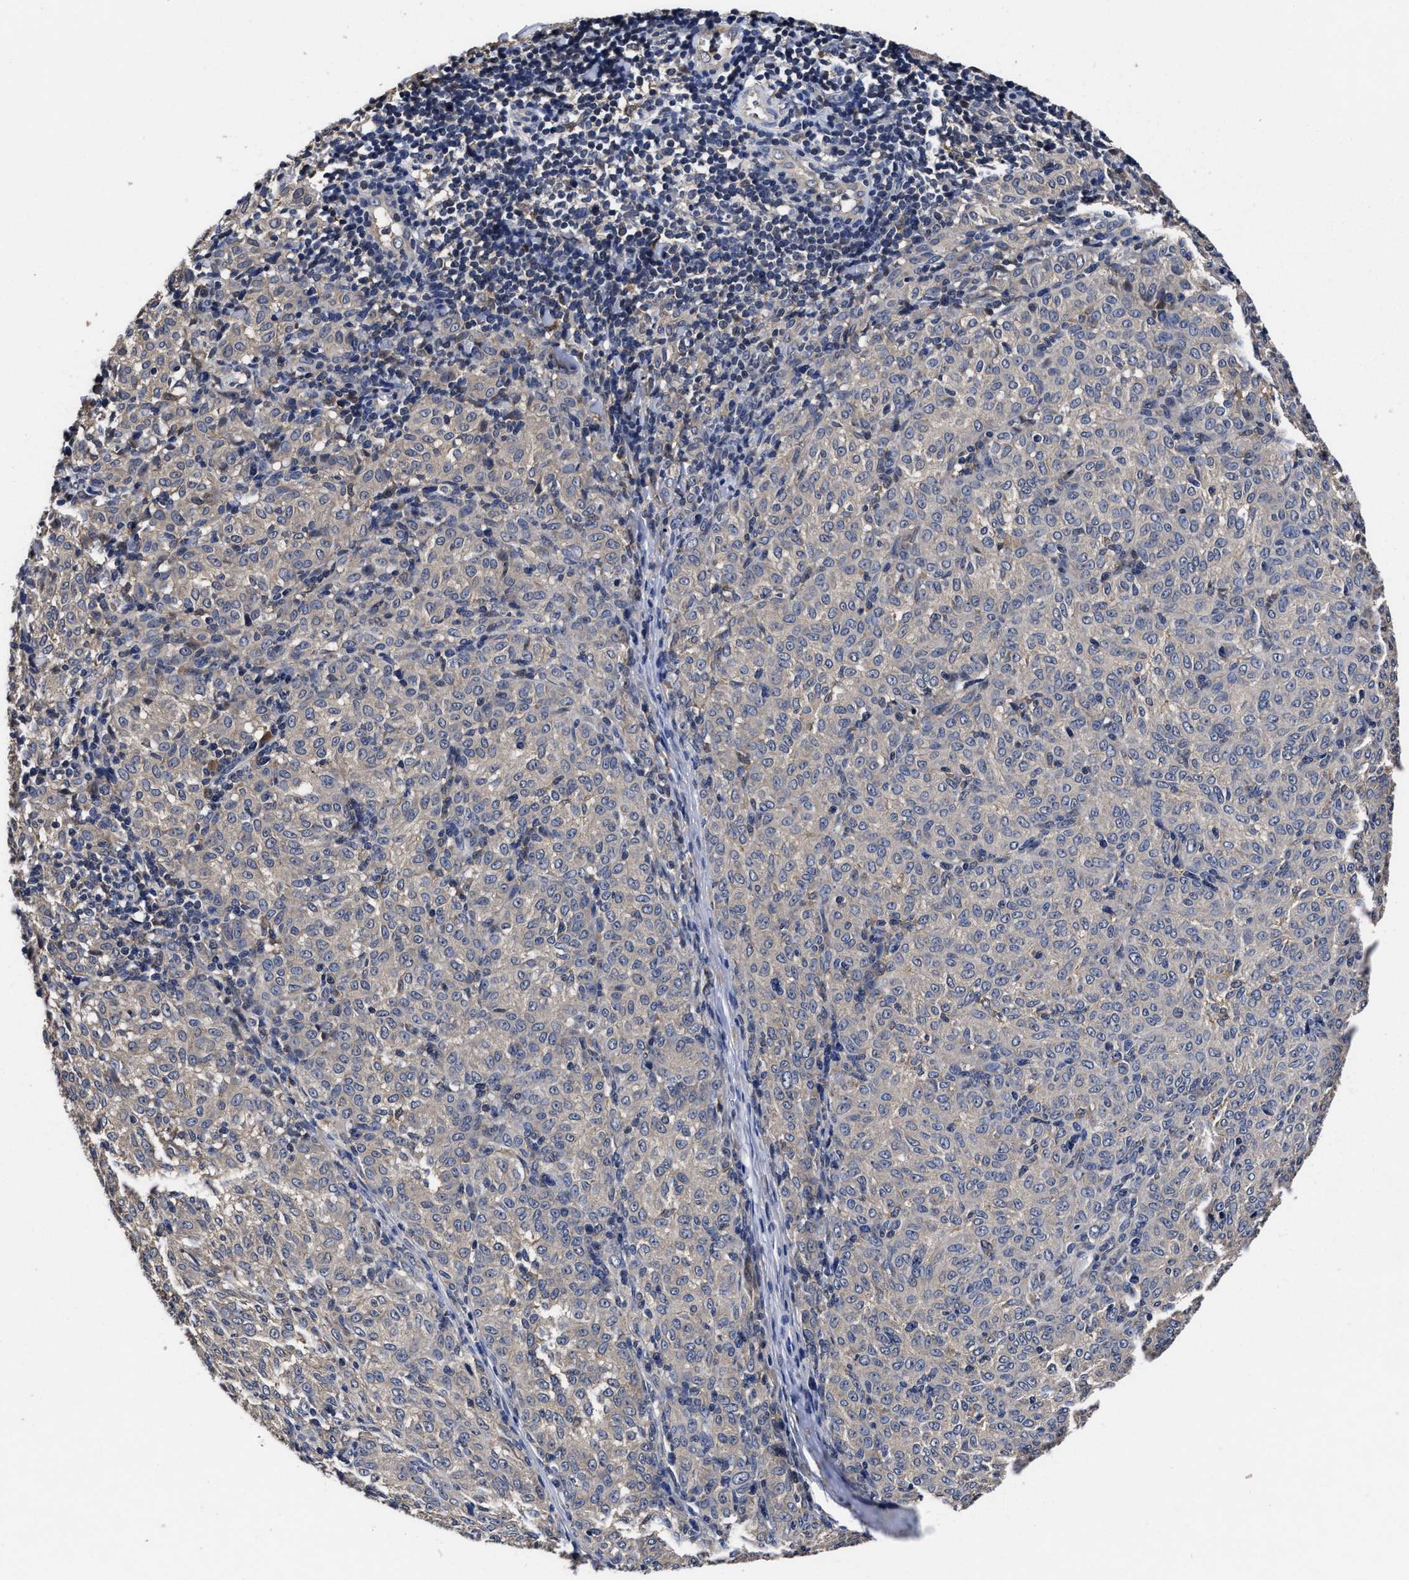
{"staining": {"intensity": "weak", "quantity": "<25%", "location": "cytoplasmic/membranous"}, "tissue": "melanoma", "cell_type": "Tumor cells", "image_type": "cancer", "snomed": [{"axis": "morphology", "description": "Malignant melanoma, NOS"}, {"axis": "topography", "description": "Skin"}], "caption": "Malignant melanoma was stained to show a protein in brown. There is no significant positivity in tumor cells.", "gene": "SOCS5", "patient": {"sex": "female", "age": 72}}